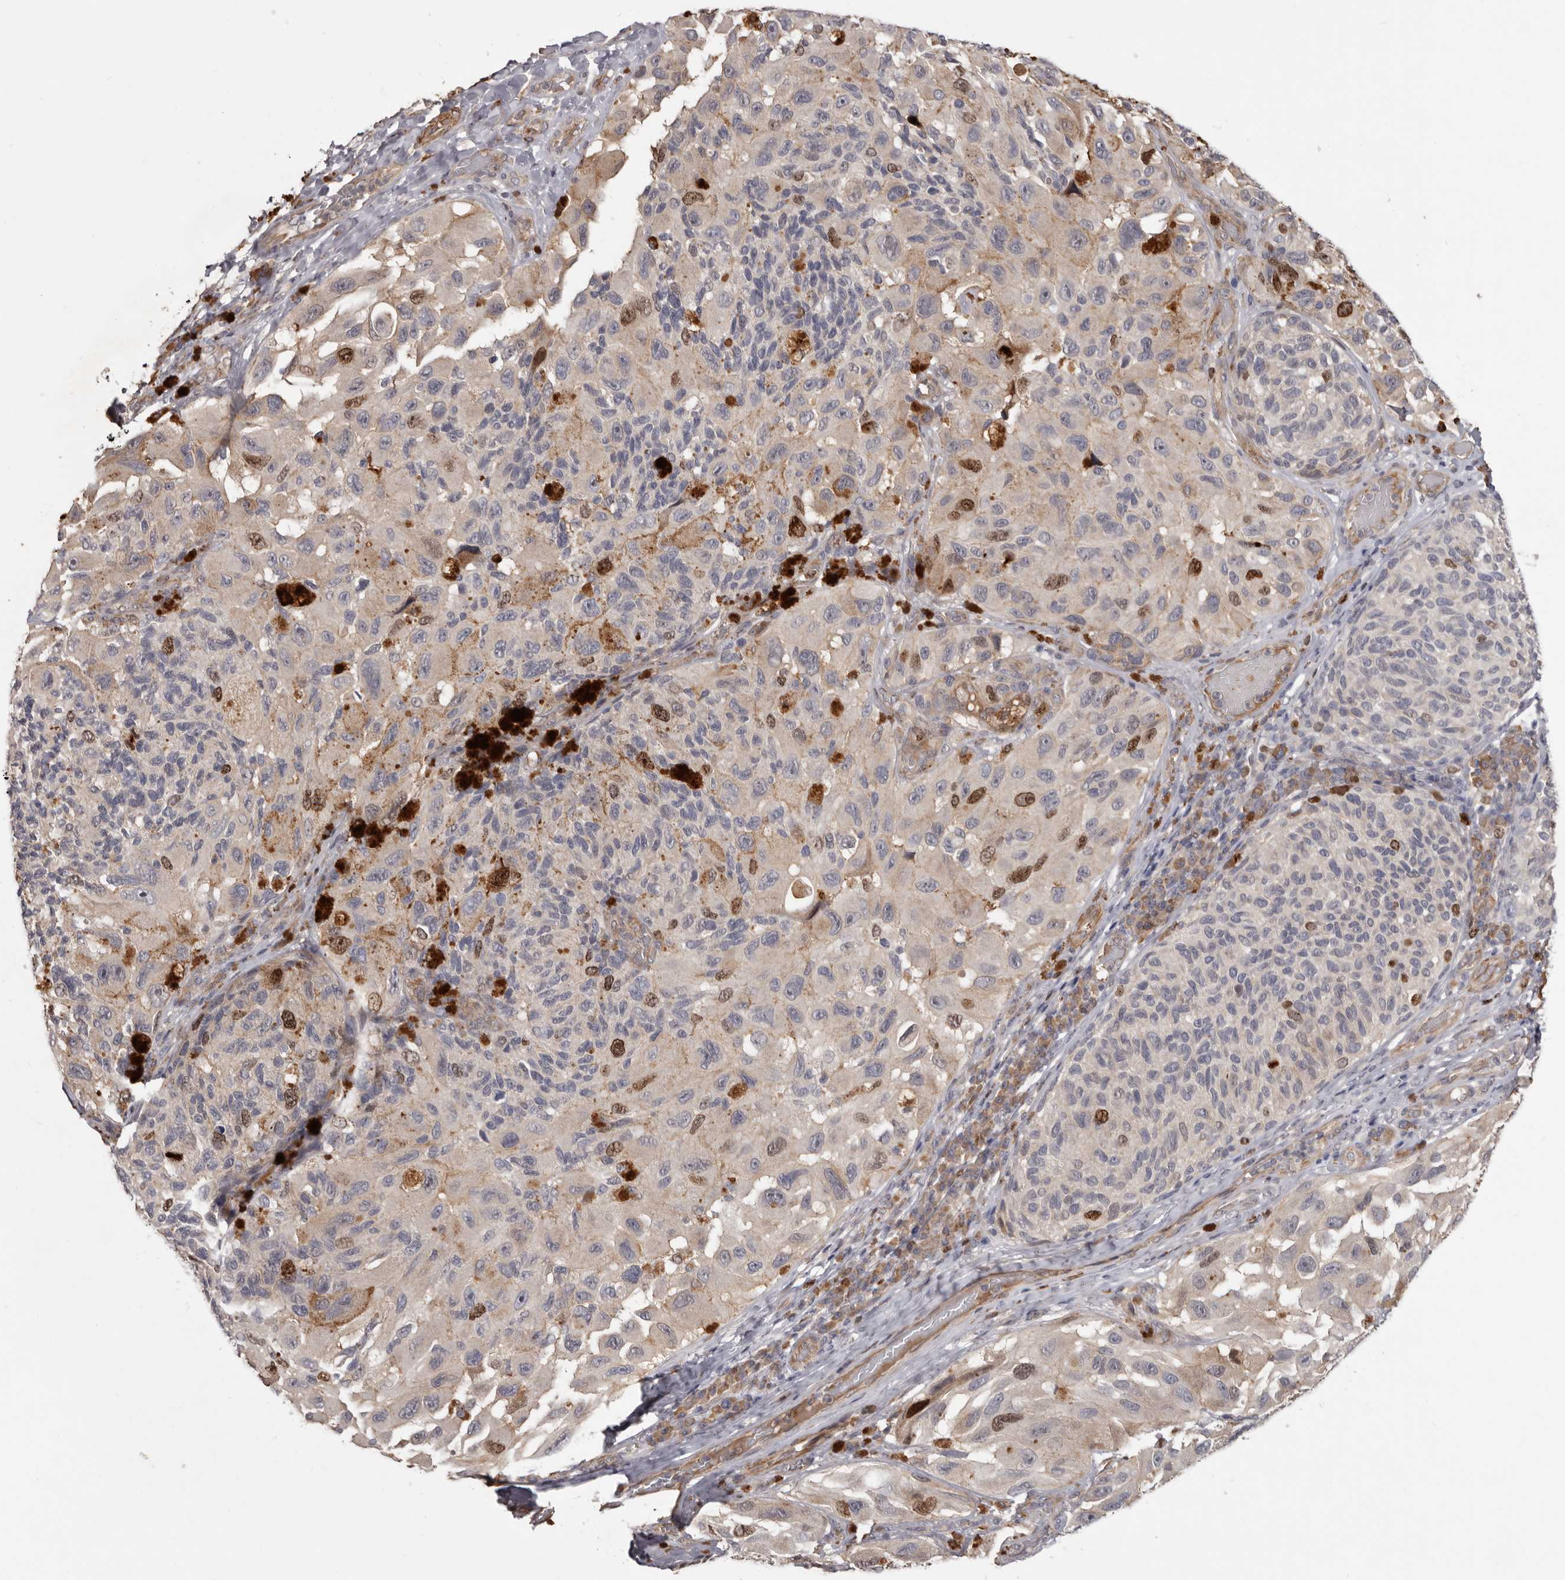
{"staining": {"intensity": "moderate", "quantity": "<25%", "location": "nuclear"}, "tissue": "melanoma", "cell_type": "Tumor cells", "image_type": "cancer", "snomed": [{"axis": "morphology", "description": "Malignant melanoma, NOS"}, {"axis": "topography", "description": "Skin"}], "caption": "The image displays a brown stain indicating the presence of a protein in the nuclear of tumor cells in melanoma.", "gene": "CDCA8", "patient": {"sex": "female", "age": 73}}